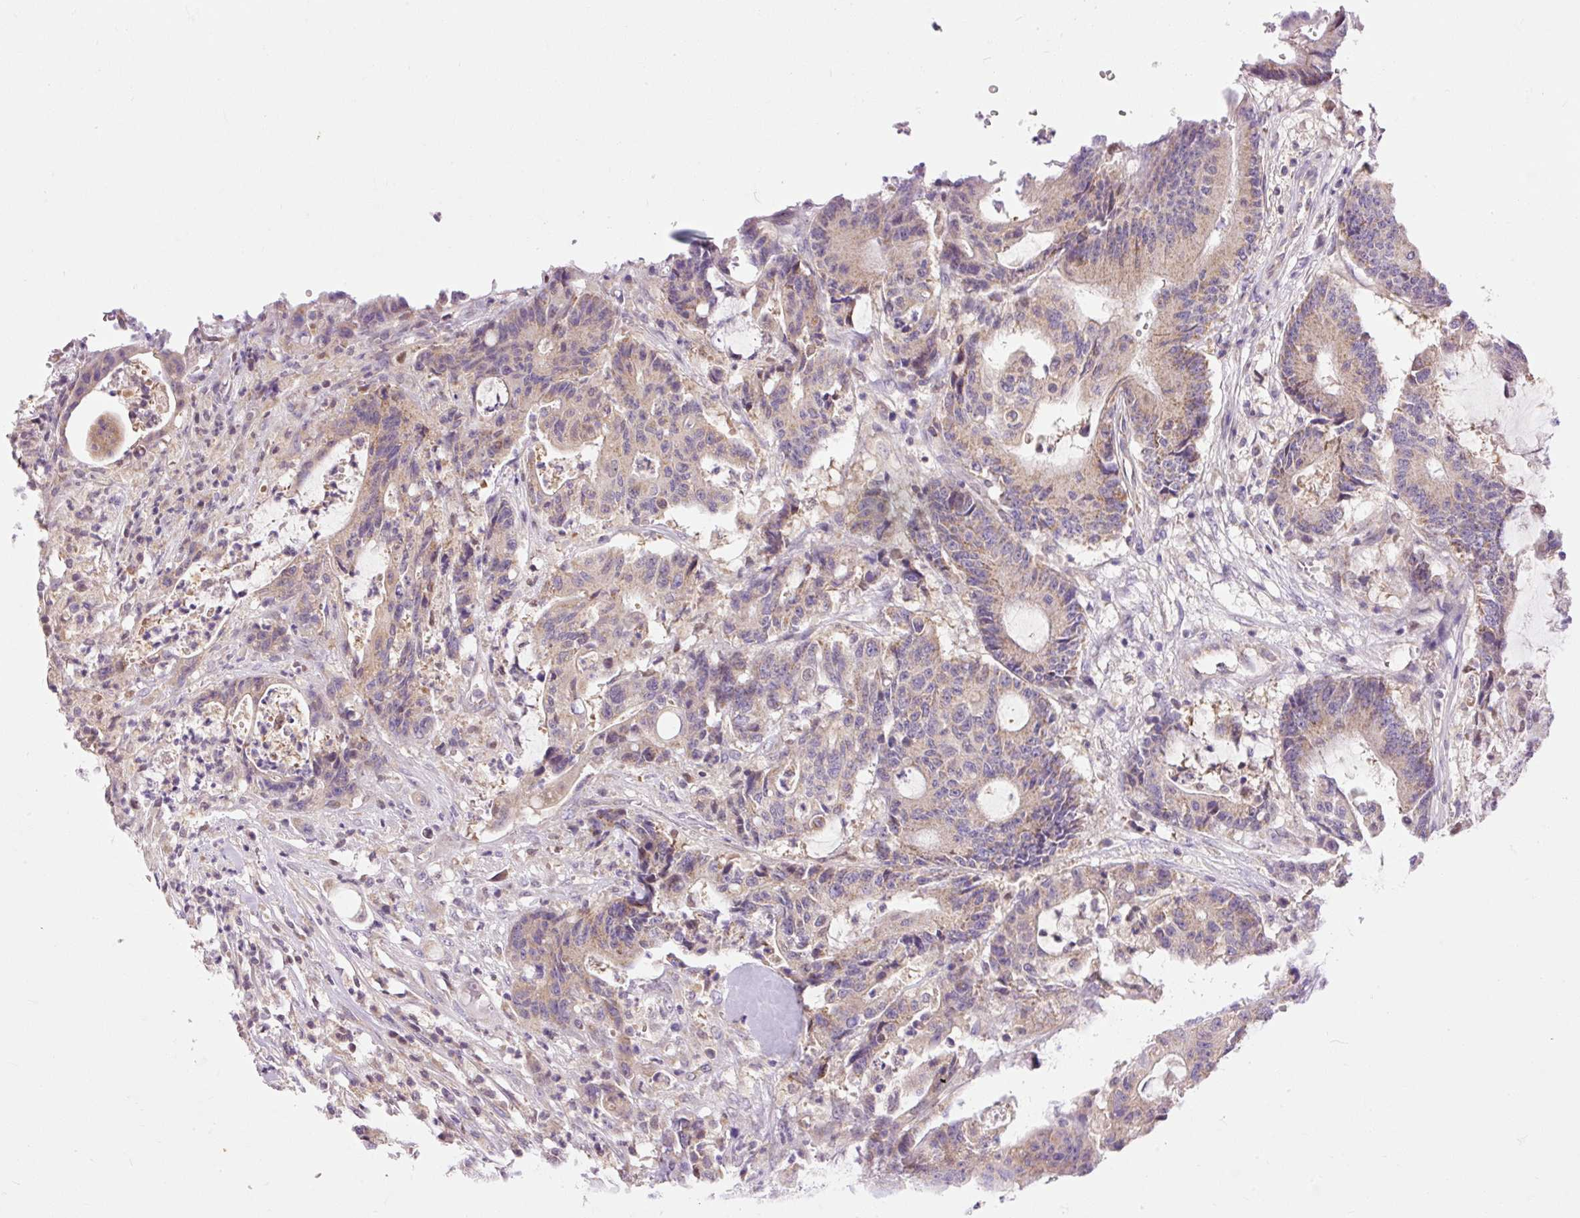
{"staining": {"intensity": "weak", "quantity": ">75%", "location": "cytoplasmic/membranous"}, "tissue": "colorectal cancer", "cell_type": "Tumor cells", "image_type": "cancer", "snomed": [{"axis": "morphology", "description": "Adenocarcinoma, NOS"}, {"axis": "topography", "description": "Colon"}], "caption": "DAB (3,3'-diaminobenzidine) immunohistochemical staining of human colorectal adenocarcinoma displays weak cytoplasmic/membranous protein staining in about >75% of tumor cells.", "gene": "IMMT", "patient": {"sex": "female", "age": 84}}